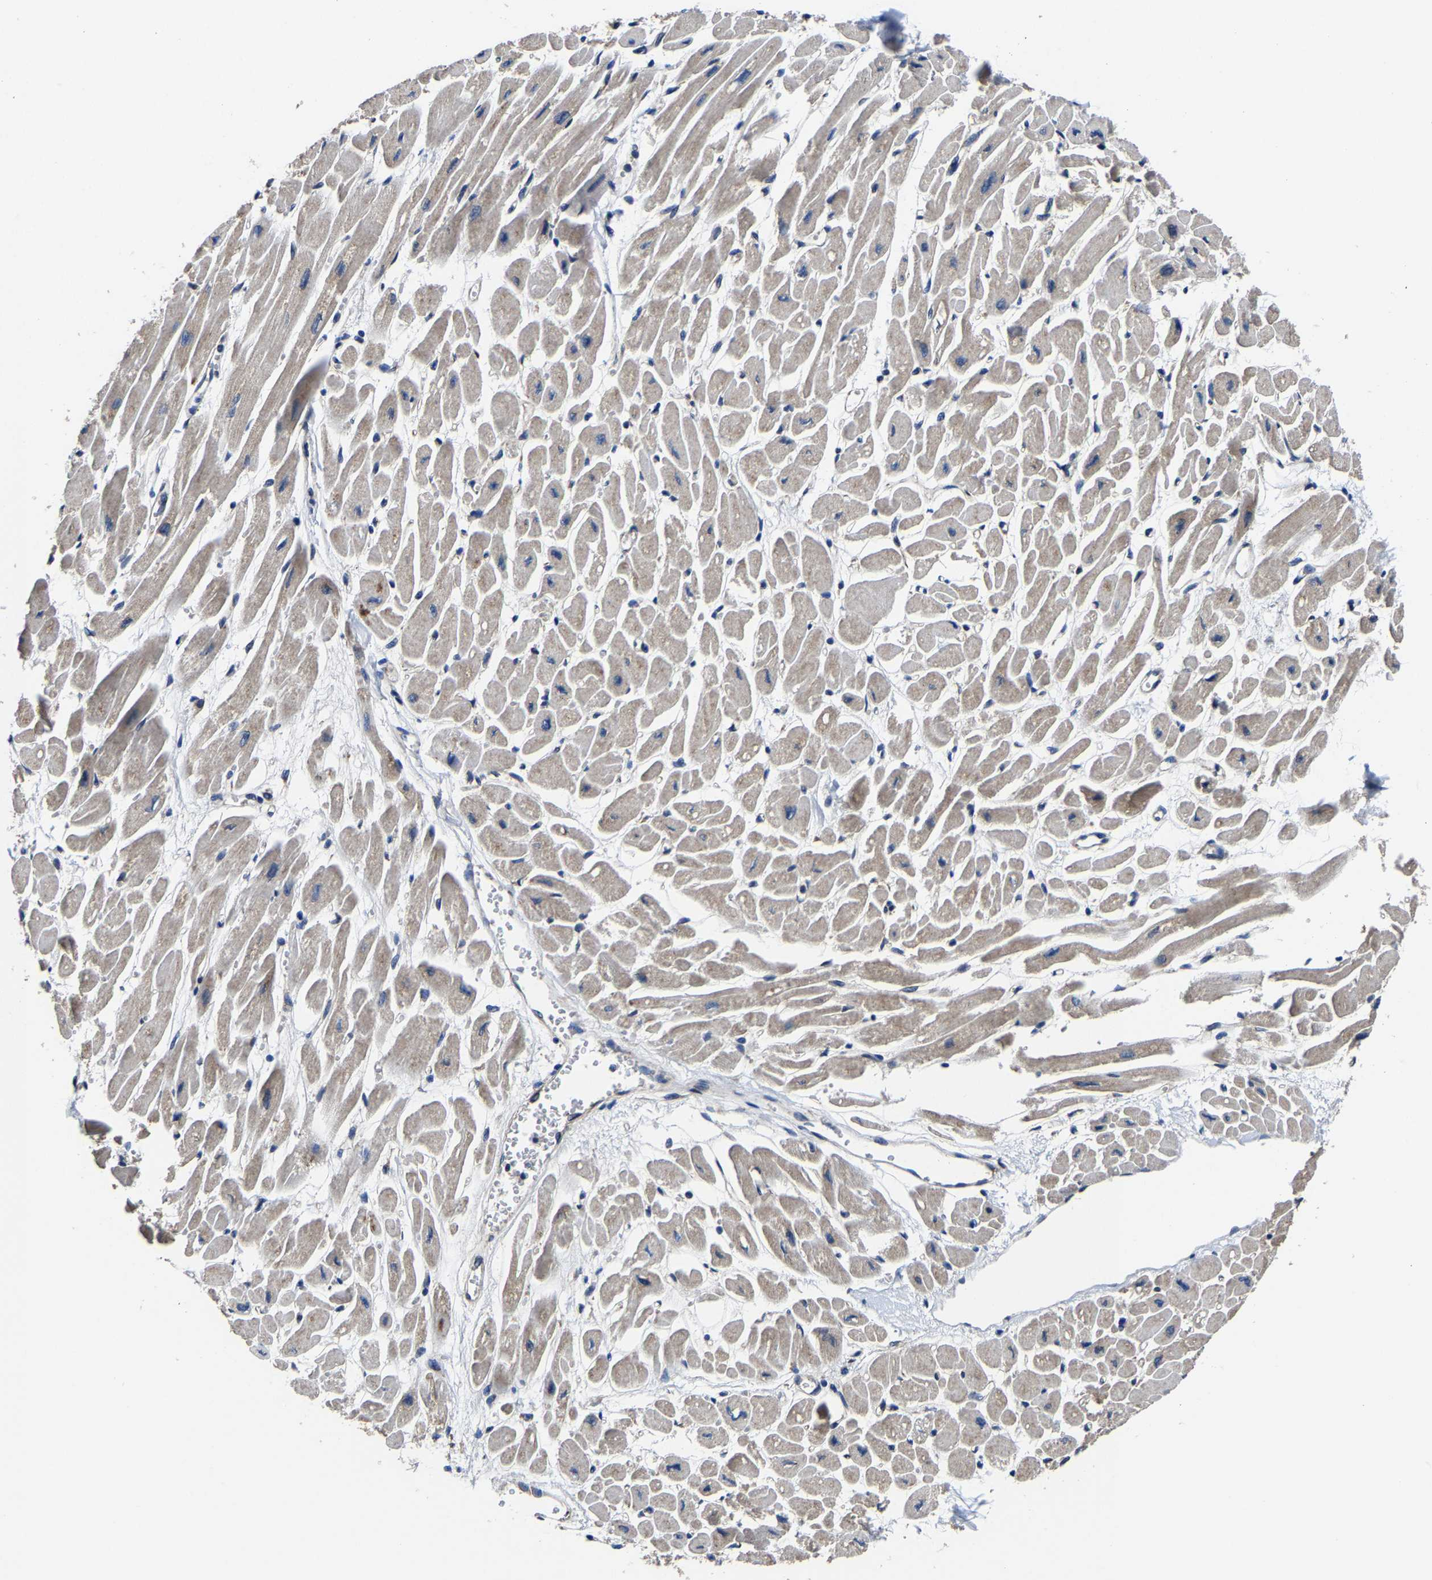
{"staining": {"intensity": "weak", "quantity": ">75%", "location": "cytoplasmic/membranous"}, "tissue": "heart muscle", "cell_type": "Cardiomyocytes", "image_type": "normal", "snomed": [{"axis": "morphology", "description": "Normal tissue, NOS"}, {"axis": "topography", "description": "Heart"}], "caption": "Immunohistochemical staining of normal heart muscle shows weak cytoplasmic/membranous protein positivity in approximately >75% of cardiomyocytes.", "gene": "EBAG9", "patient": {"sex": "female", "age": 54}}